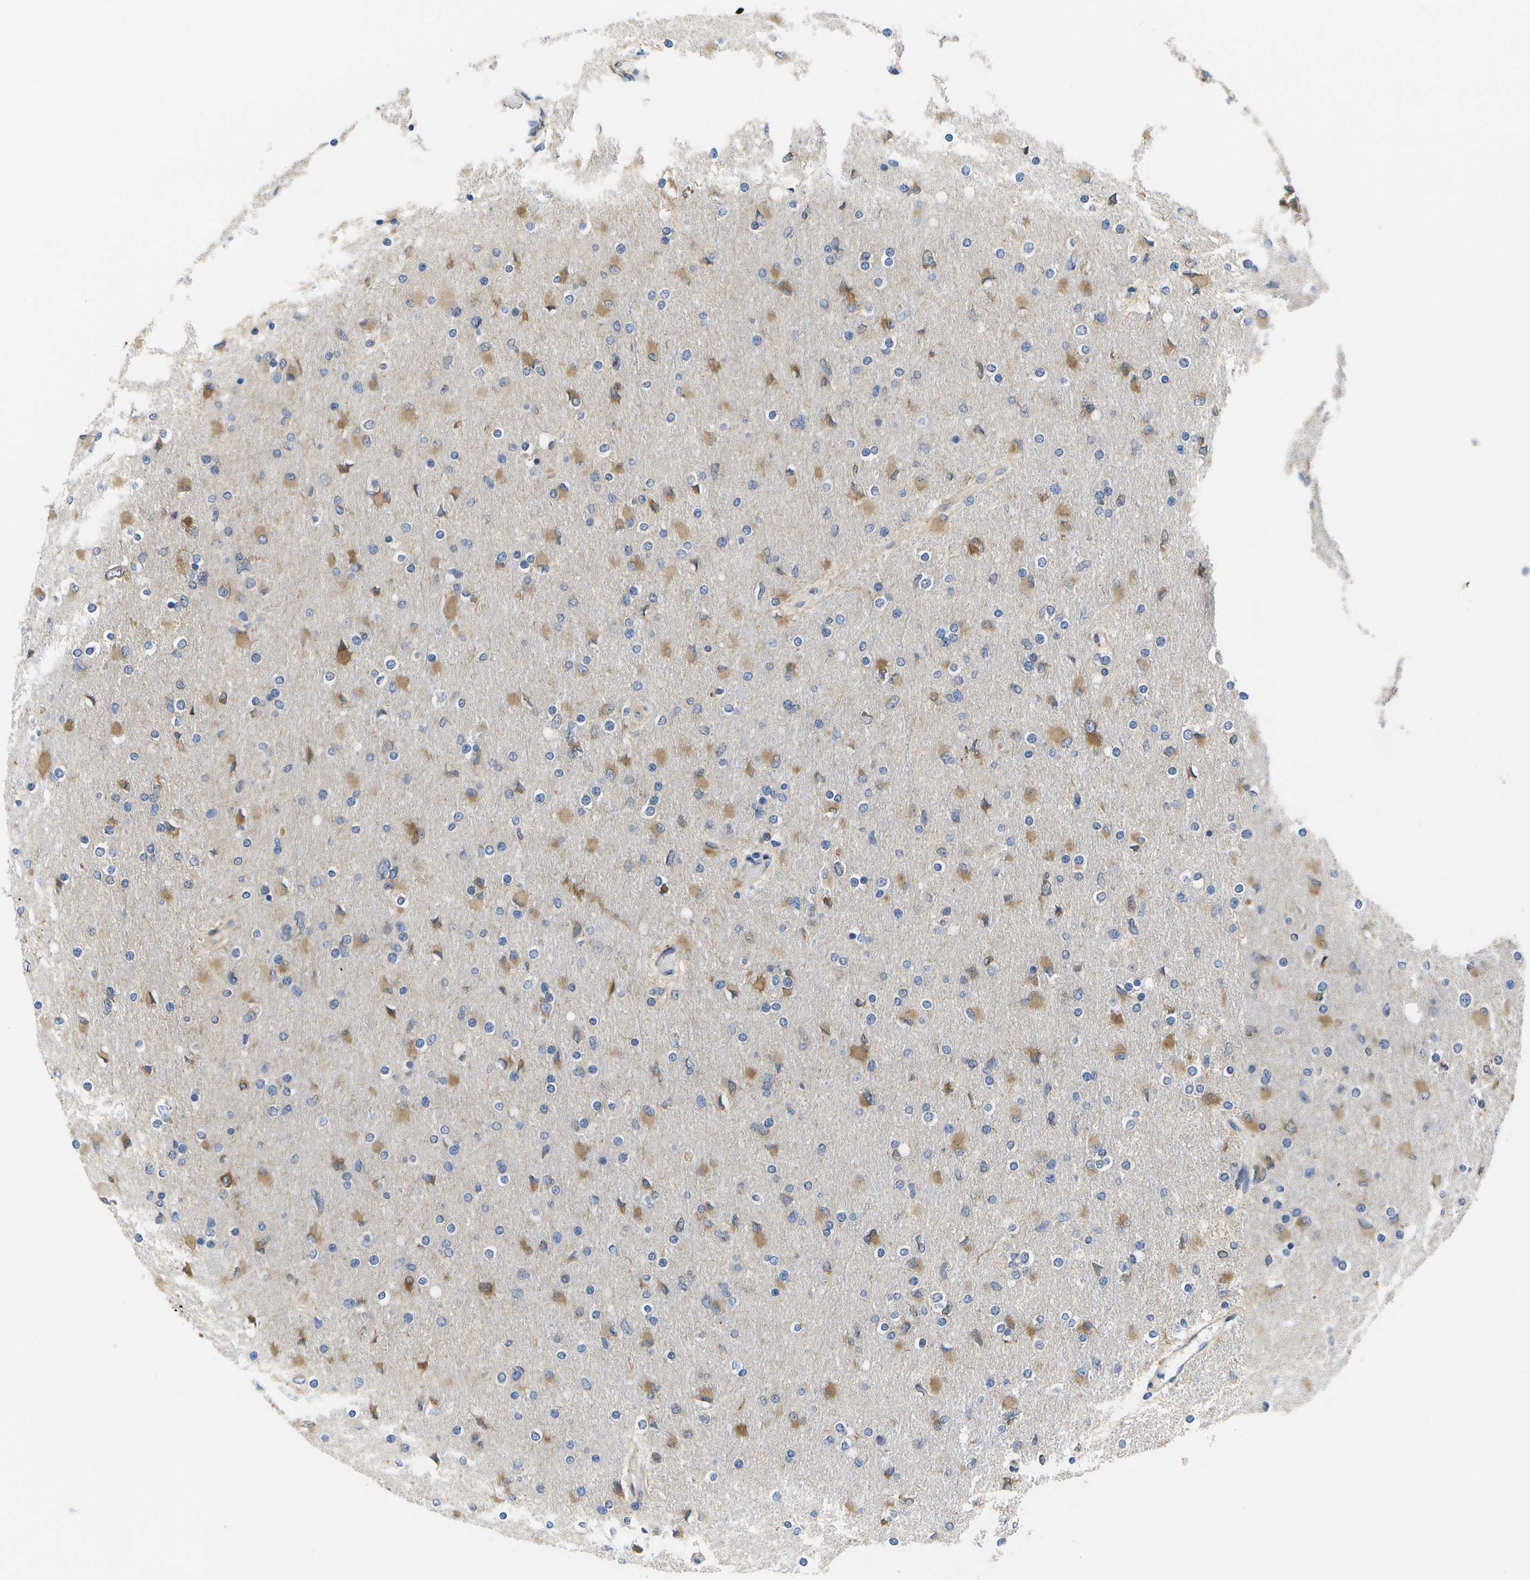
{"staining": {"intensity": "moderate", "quantity": "25%-75%", "location": "cytoplasmic/membranous"}, "tissue": "glioma", "cell_type": "Tumor cells", "image_type": "cancer", "snomed": [{"axis": "morphology", "description": "Glioma, malignant, High grade"}, {"axis": "topography", "description": "Cerebral cortex"}], "caption": "DAB immunohistochemical staining of human malignant glioma (high-grade) demonstrates moderate cytoplasmic/membranous protein staining in approximately 25%-75% of tumor cells.", "gene": "ZDHHC17", "patient": {"sex": "female", "age": 36}}